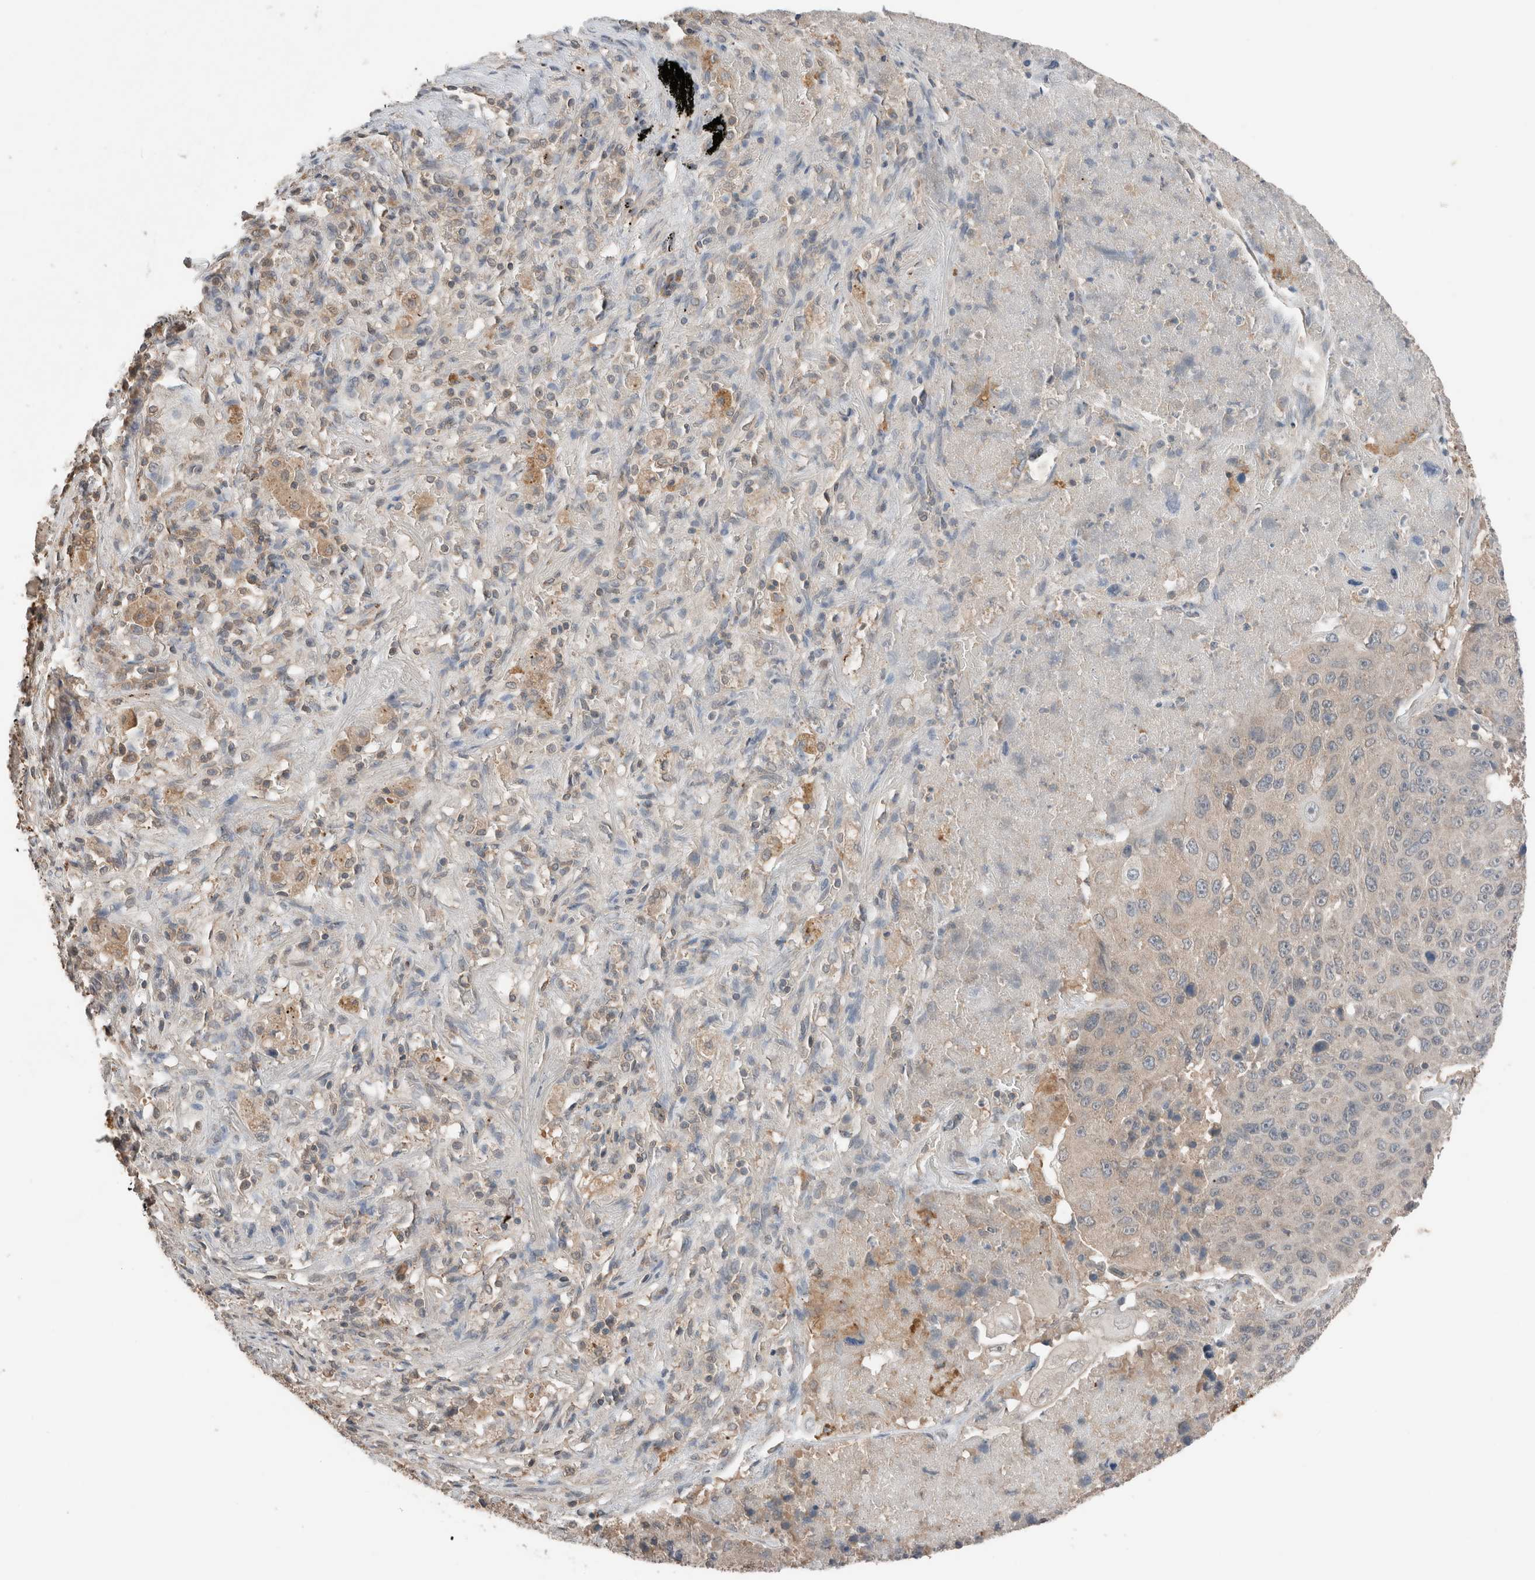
{"staining": {"intensity": "negative", "quantity": "none", "location": "none"}, "tissue": "lung cancer", "cell_type": "Tumor cells", "image_type": "cancer", "snomed": [{"axis": "morphology", "description": "Squamous cell carcinoma, NOS"}, {"axis": "topography", "description": "Lung"}], "caption": "Micrograph shows no significant protein staining in tumor cells of lung cancer (squamous cell carcinoma).", "gene": "ERAP2", "patient": {"sex": "male", "age": 61}}